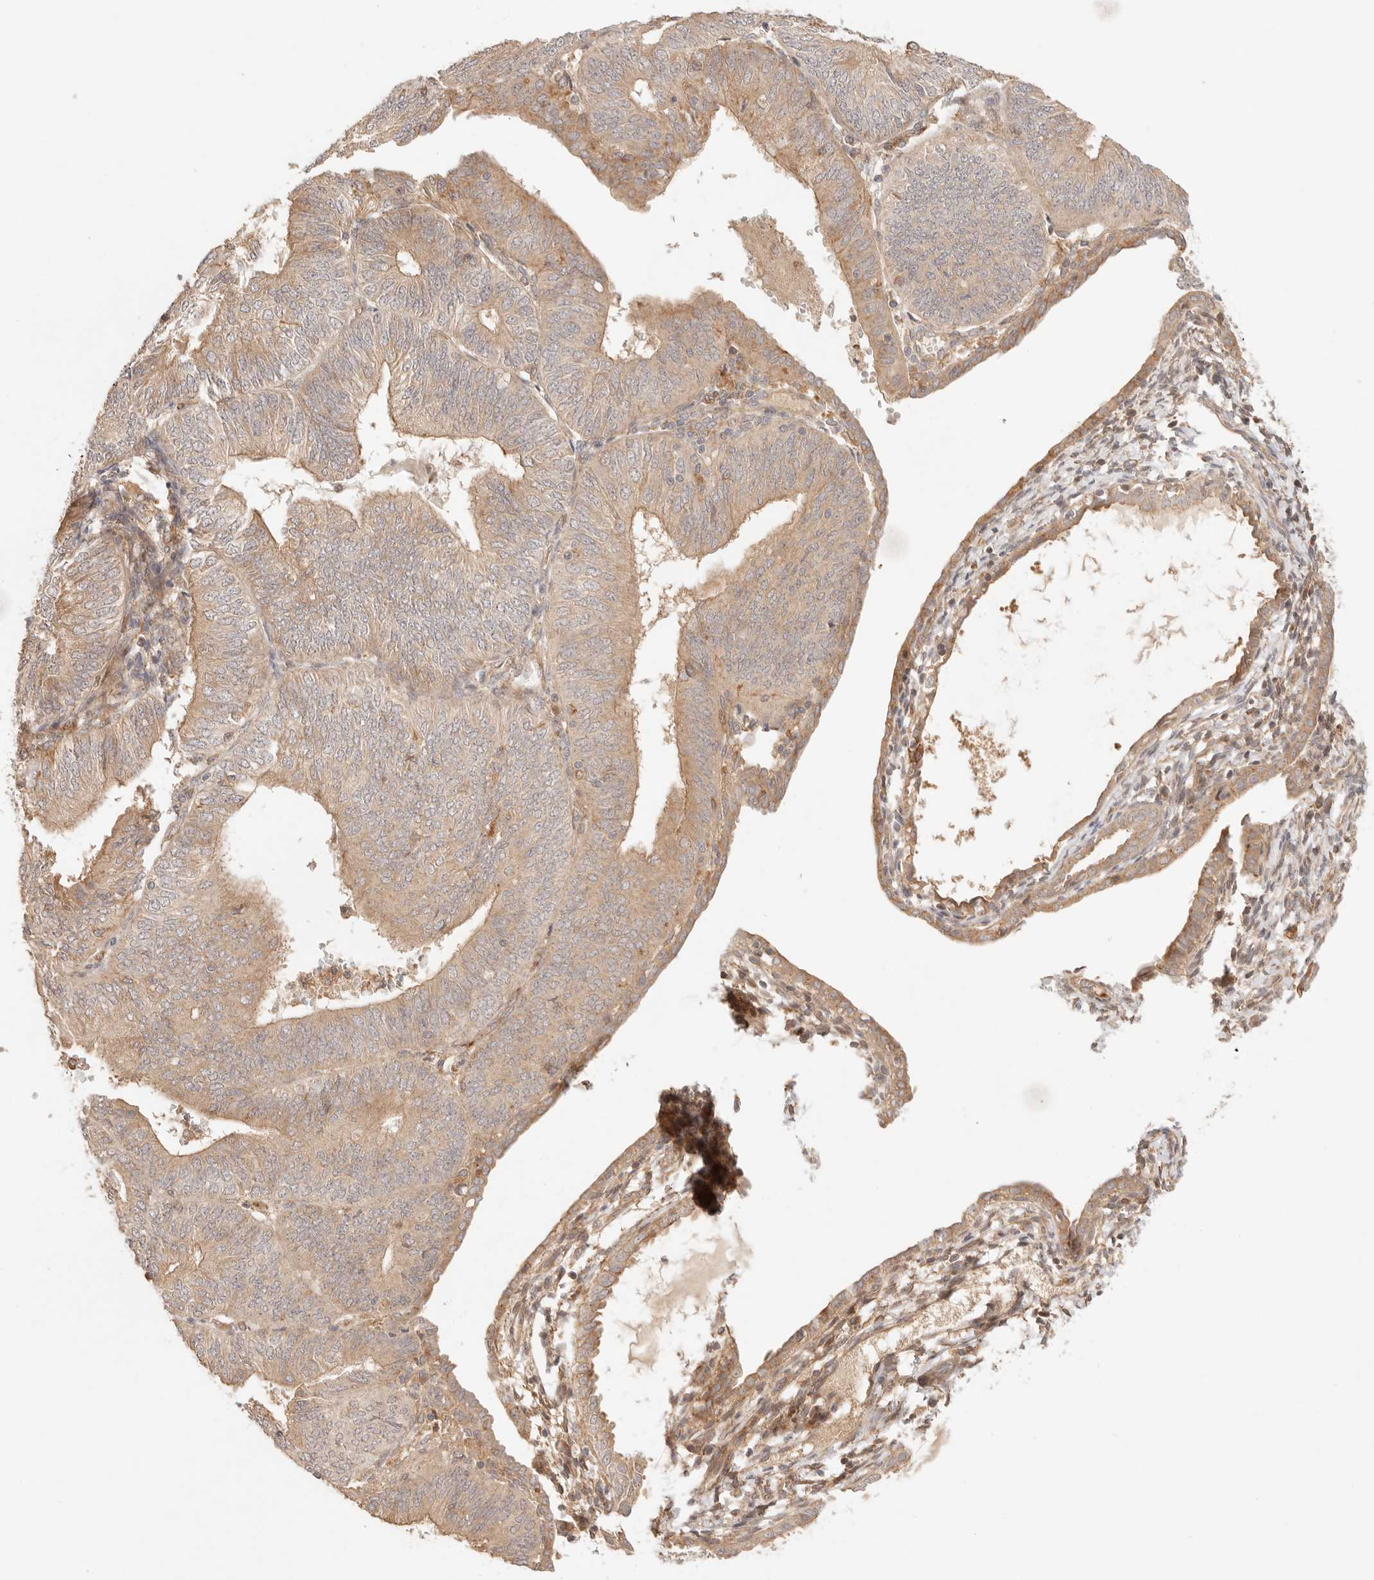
{"staining": {"intensity": "moderate", "quantity": ">75%", "location": "cytoplasmic/membranous"}, "tissue": "endometrial cancer", "cell_type": "Tumor cells", "image_type": "cancer", "snomed": [{"axis": "morphology", "description": "Adenocarcinoma, NOS"}, {"axis": "topography", "description": "Endometrium"}], "caption": "This image demonstrates adenocarcinoma (endometrial) stained with IHC to label a protein in brown. The cytoplasmic/membranous of tumor cells show moderate positivity for the protein. Nuclei are counter-stained blue.", "gene": "IL1R2", "patient": {"sex": "female", "age": 58}}